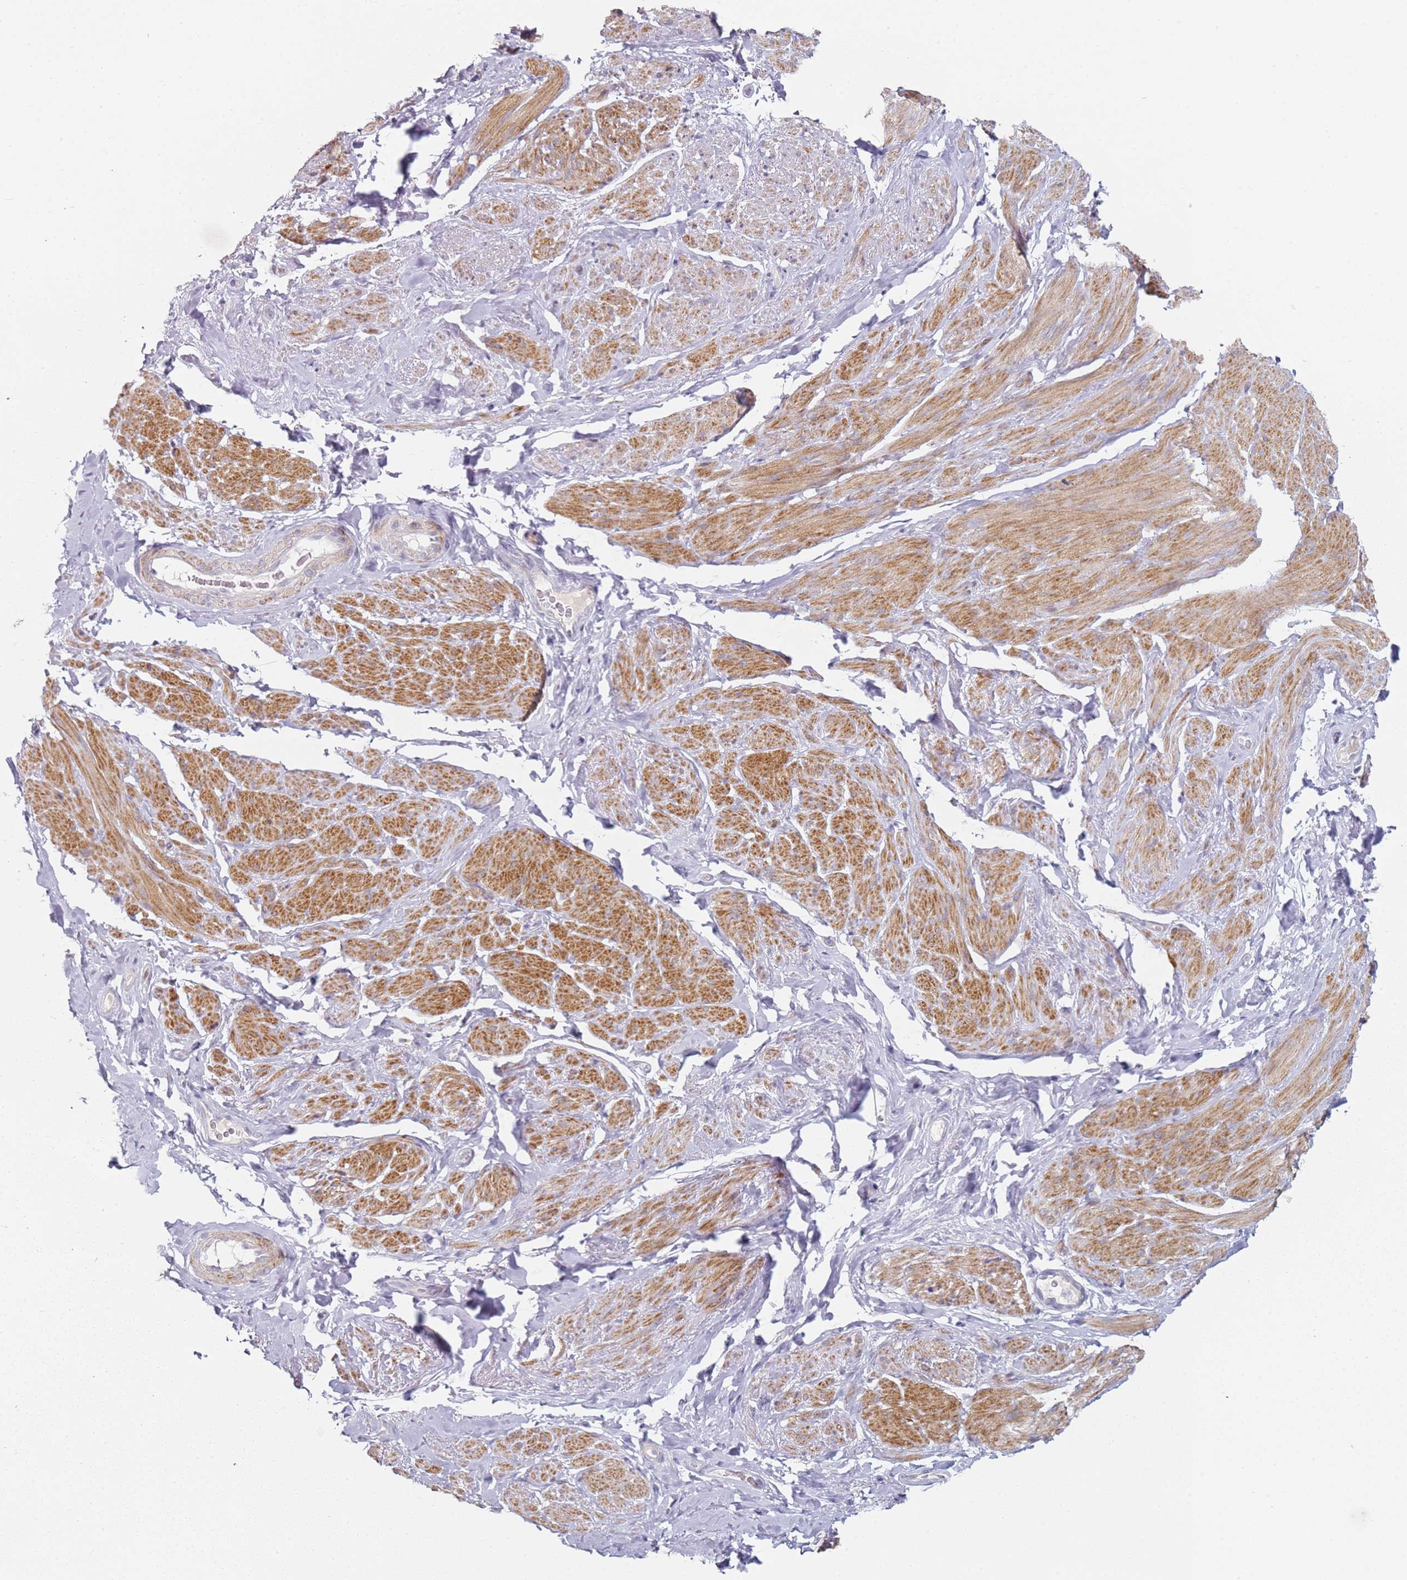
{"staining": {"intensity": "moderate", "quantity": "25%-75%", "location": "cytoplasmic/membranous"}, "tissue": "smooth muscle", "cell_type": "Smooth muscle cells", "image_type": "normal", "snomed": [{"axis": "morphology", "description": "Normal tissue, NOS"}, {"axis": "topography", "description": "Smooth muscle"}, {"axis": "topography", "description": "Peripheral nerve tissue"}], "caption": "A brown stain shows moderate cytoplasmic/membranous positivity of a protein in smooth muscle cells of benign smooth muscle. The staining was performed using DAB to visualize the protein expression in brown, while the nuclei were stained in blue with hematoxylin (Magnification: 20x).", "gene": "DNAH11", "patient": {"sex": "male", "age": 69}}